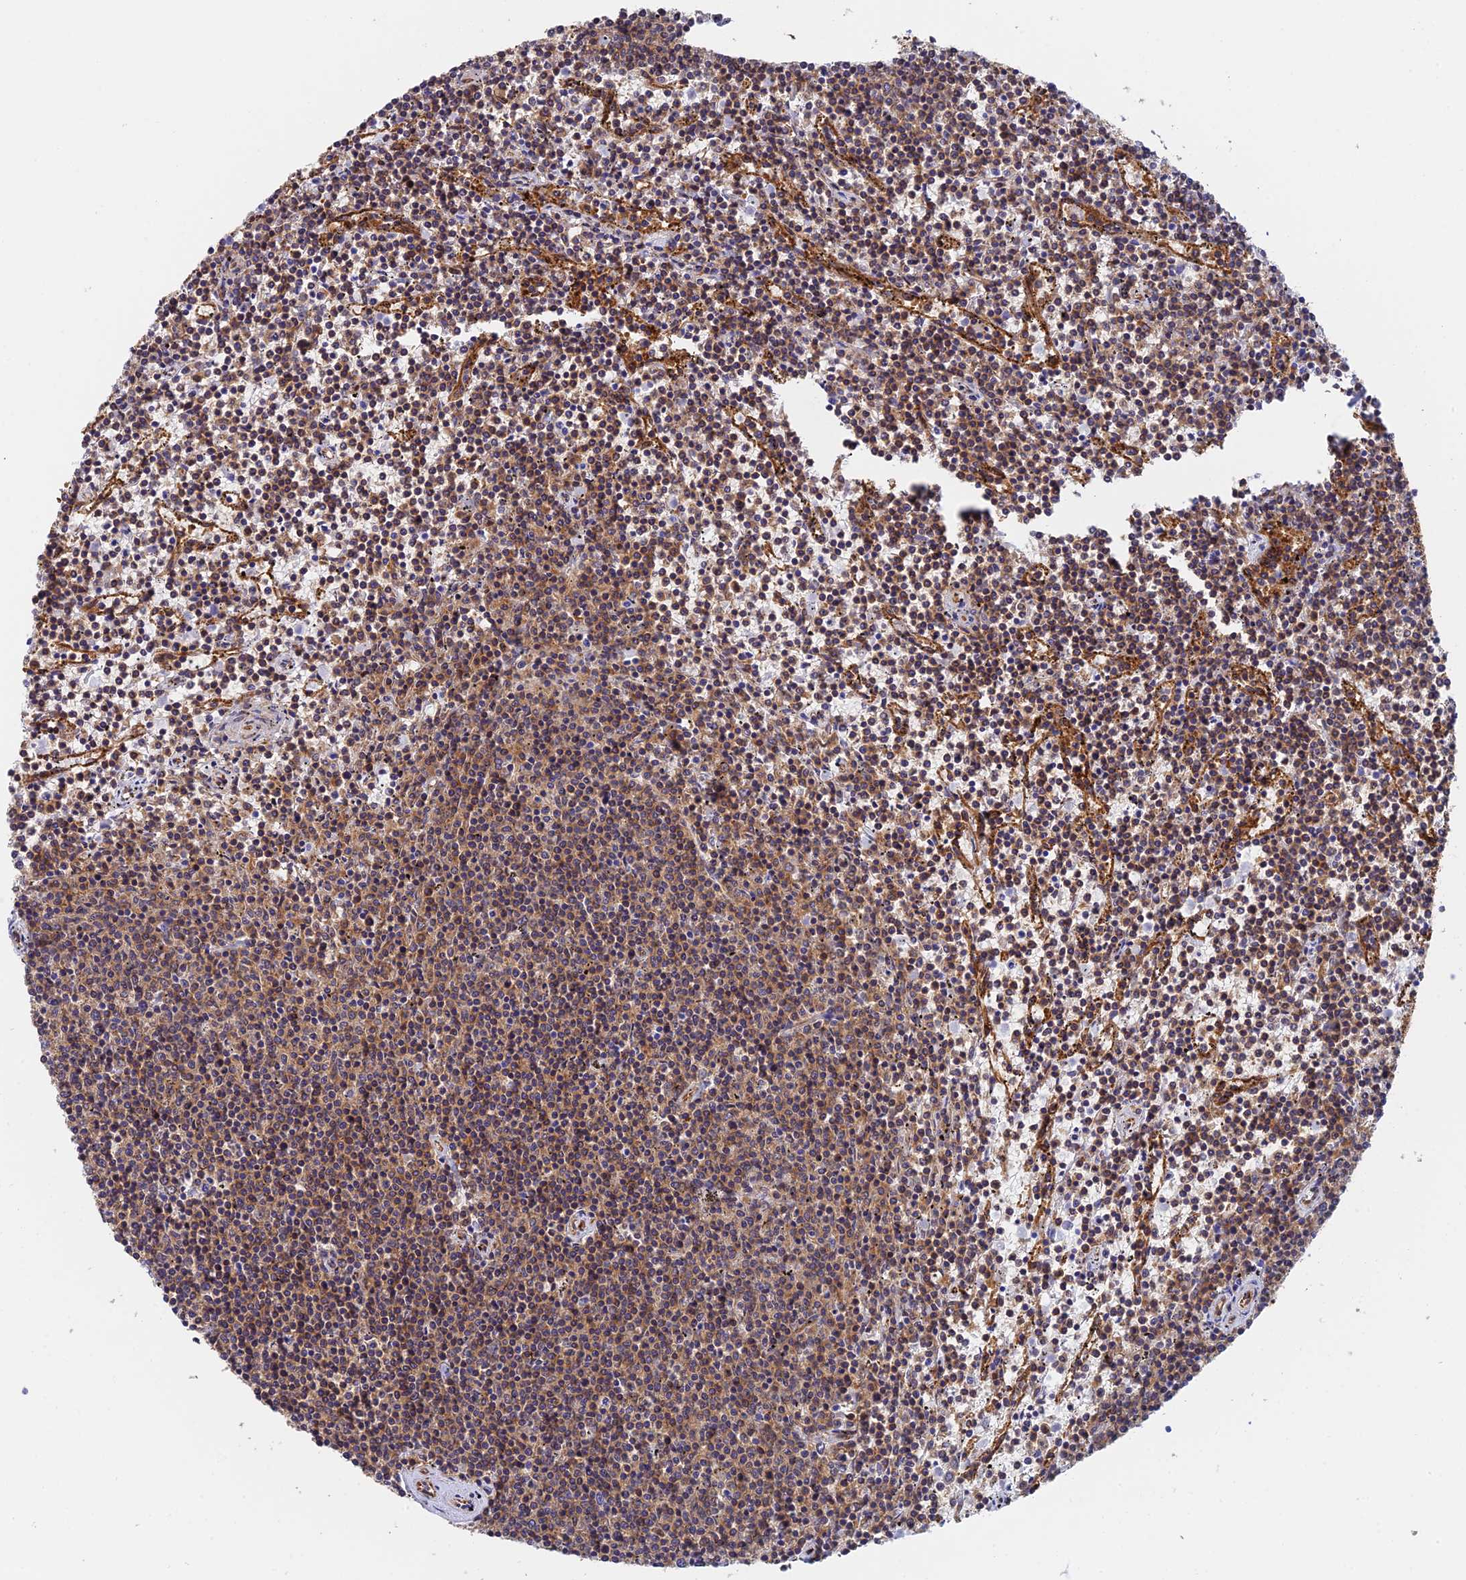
{"staining": {"intensity": "weak", "quantity": ">75%", "location": "cytoplasmic/membranous"}, "tissue": "lymphoma", "cell_type": "Tumor cells", "image_type": "cancer", "snomed": [{"axis": "morphology", "description": "Malignant lymphoma, non-Hodgkin's type, Low grade"}, {"axis": "topography", "description": "Spleen"}], "caption": "Immunohistochemistry (DAB) staining of low-grade malignant lymphoma, non-Hodgkin's type demonstrates weak cytoplasmic/membranous protein staining in about >75% of tumor cells.", "gene": "DCTN2", "patient": {"sex": "female", "age": 50}}